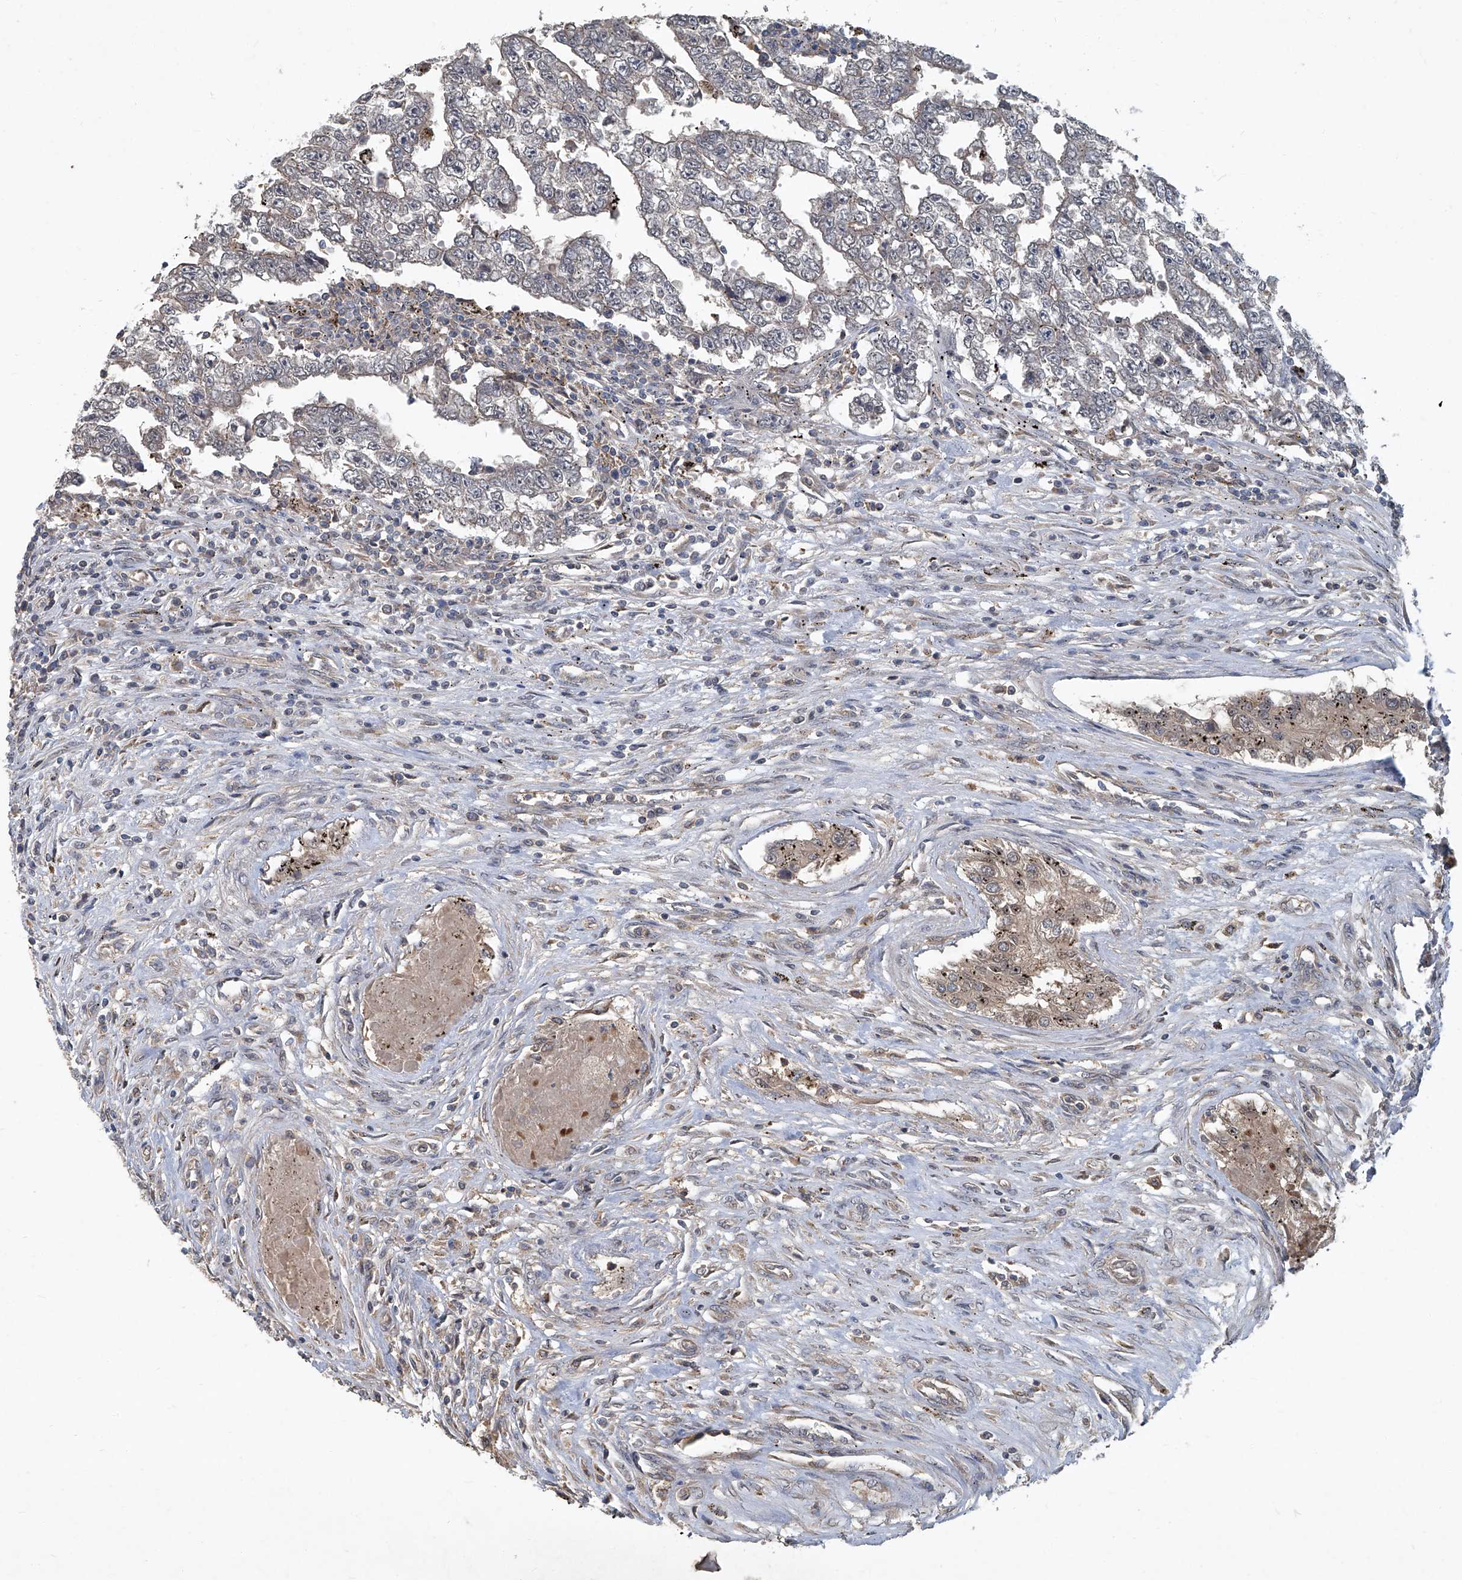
{"staining": {"intensity": "moderate", "quantity": "<25%", "location": "cytoplasmic/membranous"}, "tissue": "testis cancer", "cell_type": "Tumor cells", "image_type": "cancer", "snomed": [{"axis": "morphology", "description": "Carcinoma, Embryonal, NOS"}, {"axis": "topography", "description": "Testis"}], "caption": "A brown stain labels moderate cytoplasmic/membranous staining of a protein in human testis embryonal carcinoma tumor cells. The protein is shown in brown color, while the nuclei are stained blue.", "gene": "ANKRD34A", "patient": {"sex": "male", "age": 25}}